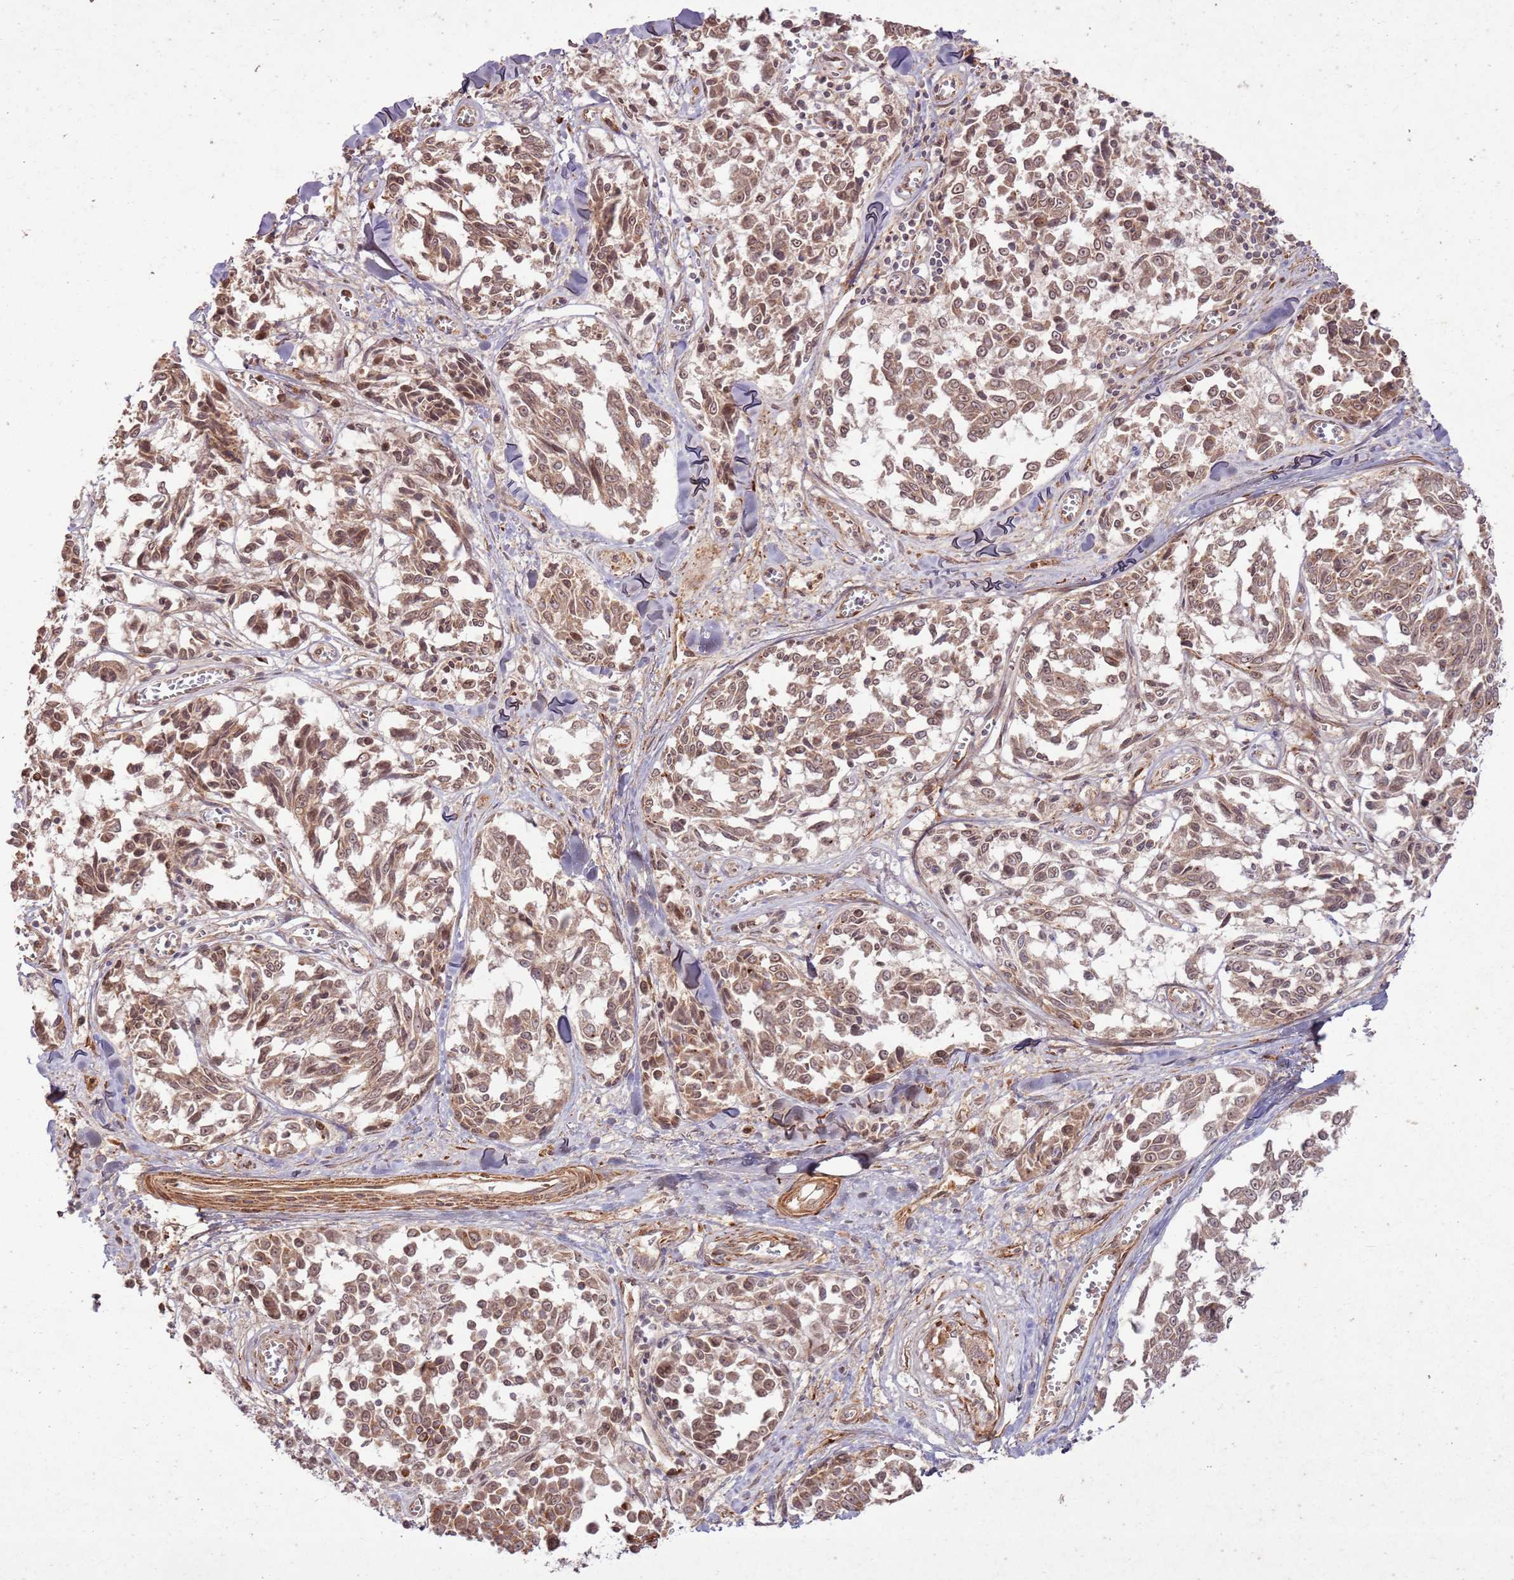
{"staining": {"intensity": "moderate", "quantity": ">75%", "location": "cytoplasmic/membranous,nuclear"}, "tissue": "melanoma", "cell_type": "Tumor cells", "image_type": "cancer", "snomed": [{"axis": "morphology", "description": "Malignant melanoma, NOS"}, {"axis": "topography", "description": "Skin"}], "caption": "High-magnification brightfield microscopy of malignant melanoma stained with DAB (brown) and counterstained with hematoxylin (blue). tumor cells exhibit moderate cytoplasmic/membranous and nuclear staining is present in about>75% of cells. The protein of interest is stained brown, and the nuclei are stained in blue (DAB (3,3'-diaminobenzidine) IHC with brightfield microscopy, high magnification).", "gene": "ZNF623", "patient": {"sex": "female", "age": 64}}